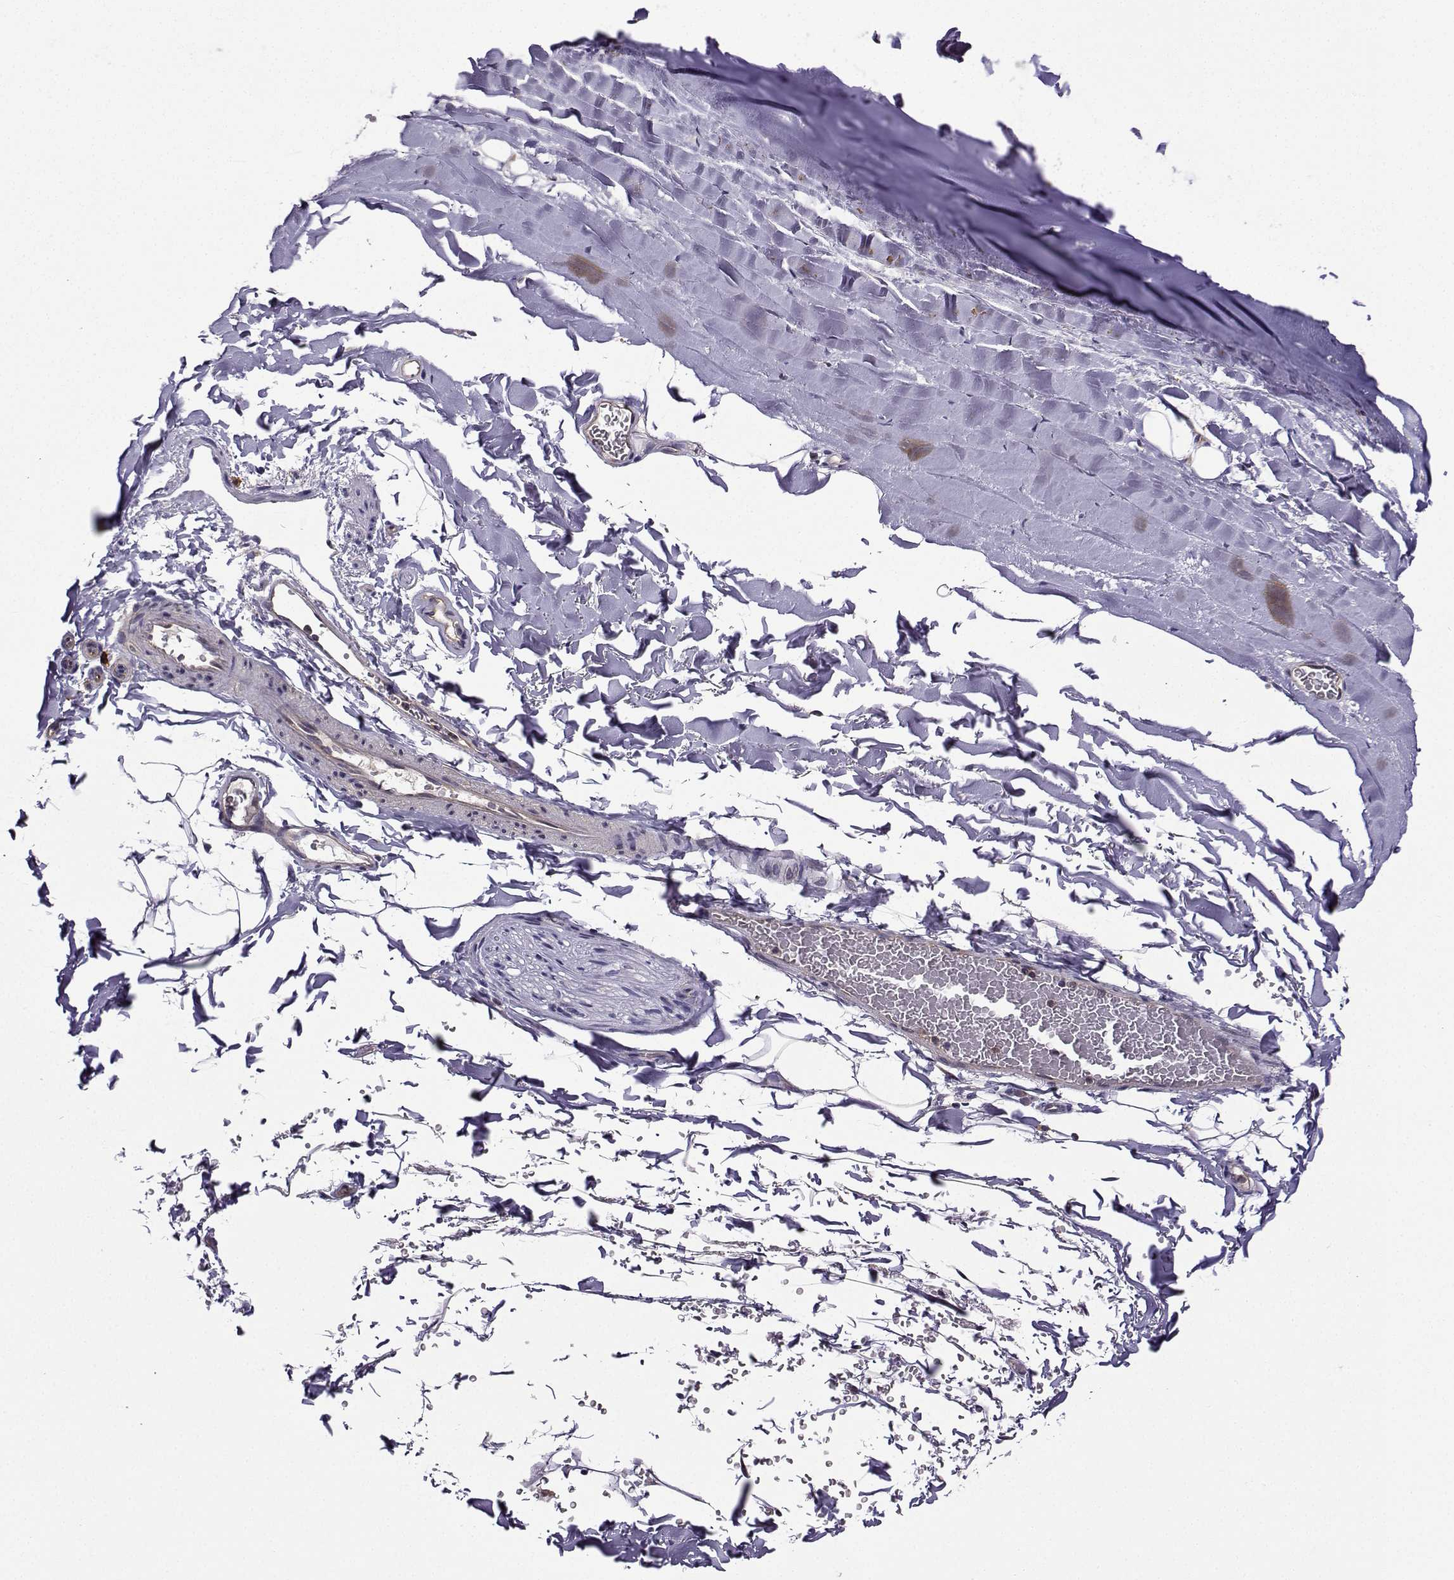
{"staining": {"intensity": "negative", "quantity": "none", "location": "none"}, "tissue": "soft tissue", "cell_type": "Chondrocytes", "image_type": "normal", "snomed": [{"axis": "morphology", "description": "Normal tissue, NOS"}, {"axis": "topography", "description": "Lymph node"}, {"axis": "topography", "description": "Bronchus"}], "caption": "Image shows no protein positivity in chondrocytes of benign soft tissue.", "gene": "ITGB8", "patient": {"sex": "female", "age": 70}}